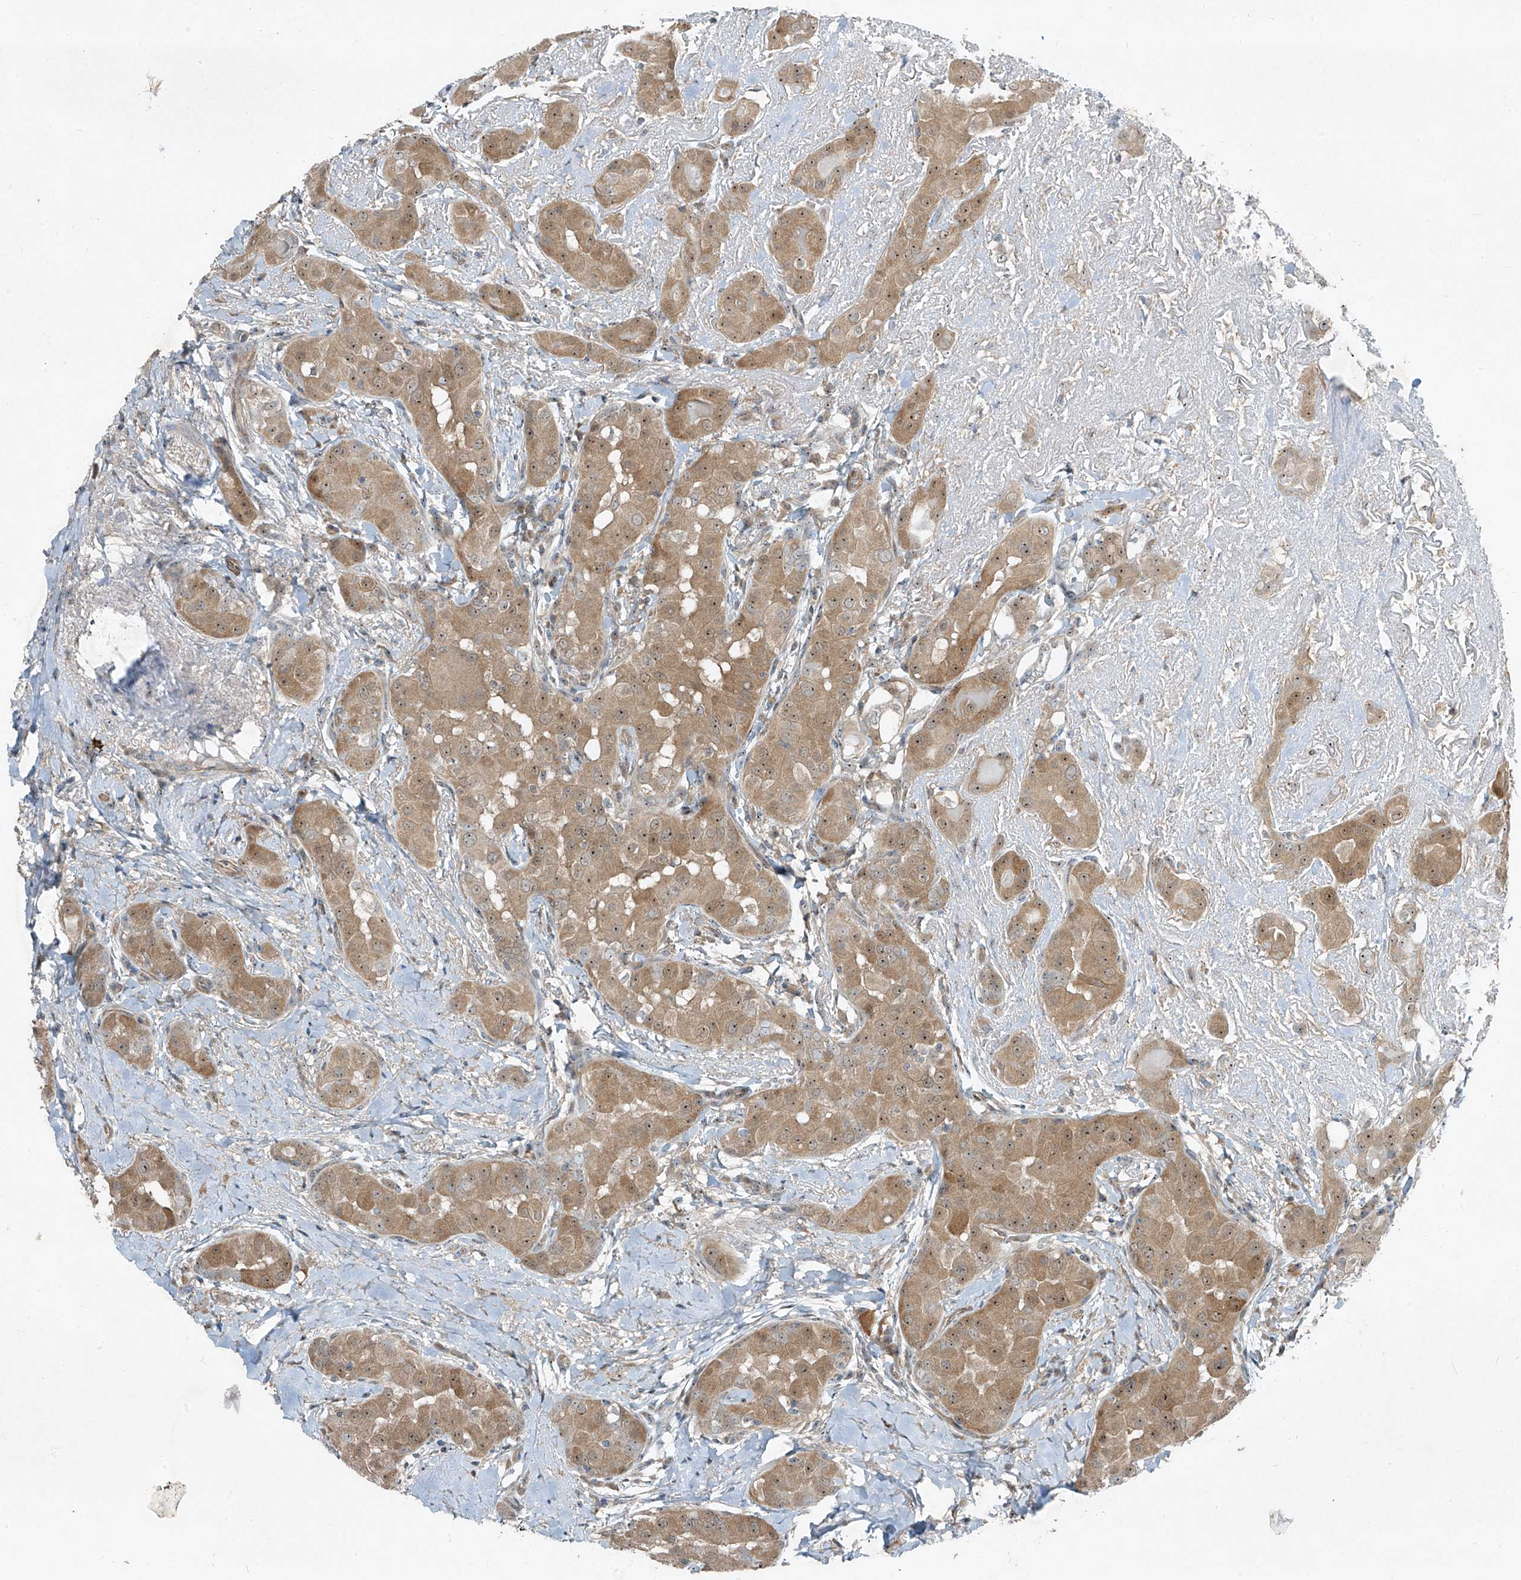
{"staining": {"intensity": "moderate", "quantity": ">75%", "location": "cytoplasmic/membranous,nuclear"}, "tissue": "thyroid cancer", "cell_type": "Tumor cells", "image_type": "cancer", "snomed": [{"axis": "morphology", "description": "Papillary adenocarcinoma, NOS"}, {"axis": "topography", "description": "Thyroid gland"}], "caption": "A micrograph of thyroid papillary adenocarcinoma stained for a protein demonstrates moderate cytoplasmic/membranous and nuclear brown staining in tumor cells.", "gene": "PPCS", "patient": {"sex": "male", "age": 33}}